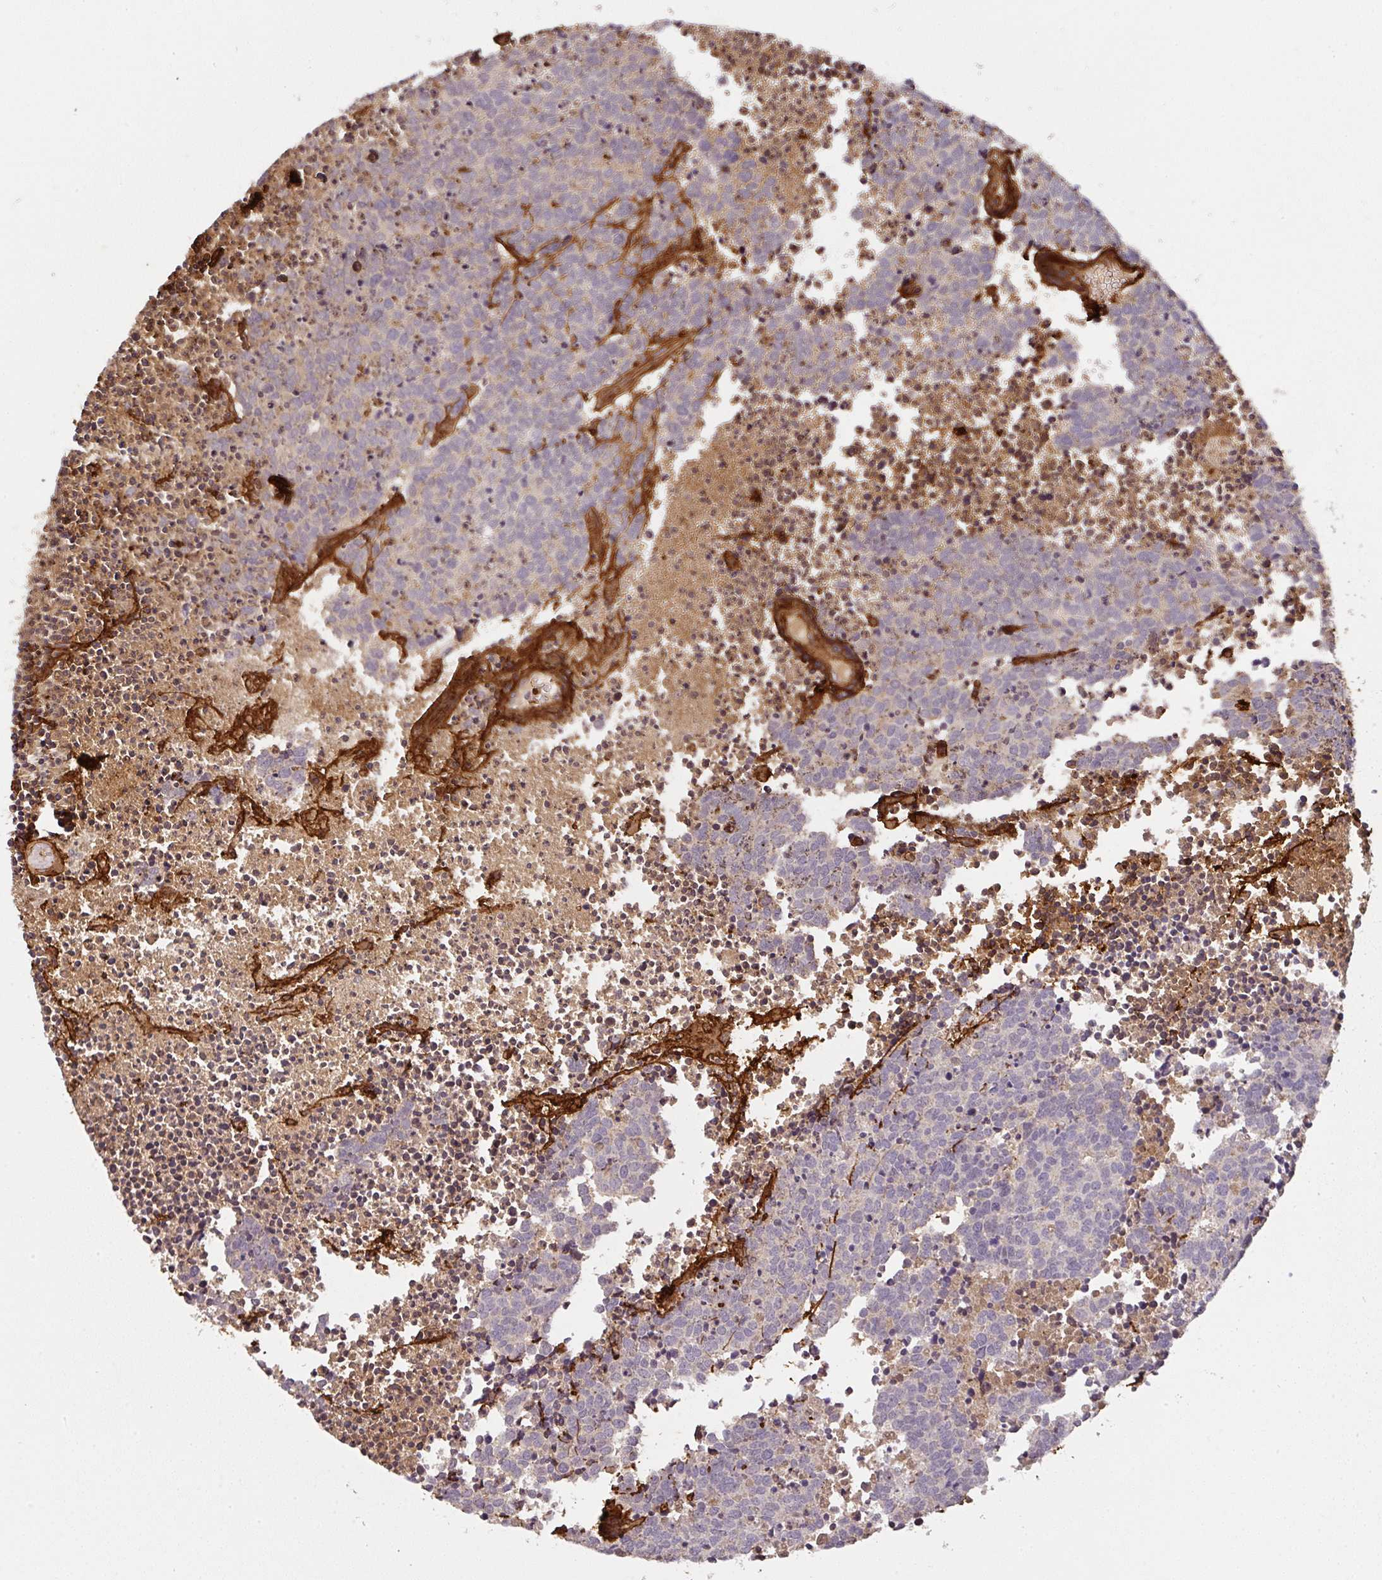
{"staining": {"intensity": "negative", "quantity": "none", "location": "none"}, "tissue": "carcinoid", "cell_type": "Tumor cells", "image_type": "cancer", "snomed": [{"axis": "morphology", "description": "Carcinoid, malignant, NOS"}, {"axis": "topography", "description": "Skin"}], "caption": "This micrograph is of malignant carcinoid stained with immunohistochemistry to label a protein in brown with the nuclei are counter-stained blue. There is no staining in tumor cells. (DAB IHC visualized using brightfield microscopy, high magnification).", "gene": "COL3A1", "patient": {"sex": "female", "age": 79}}